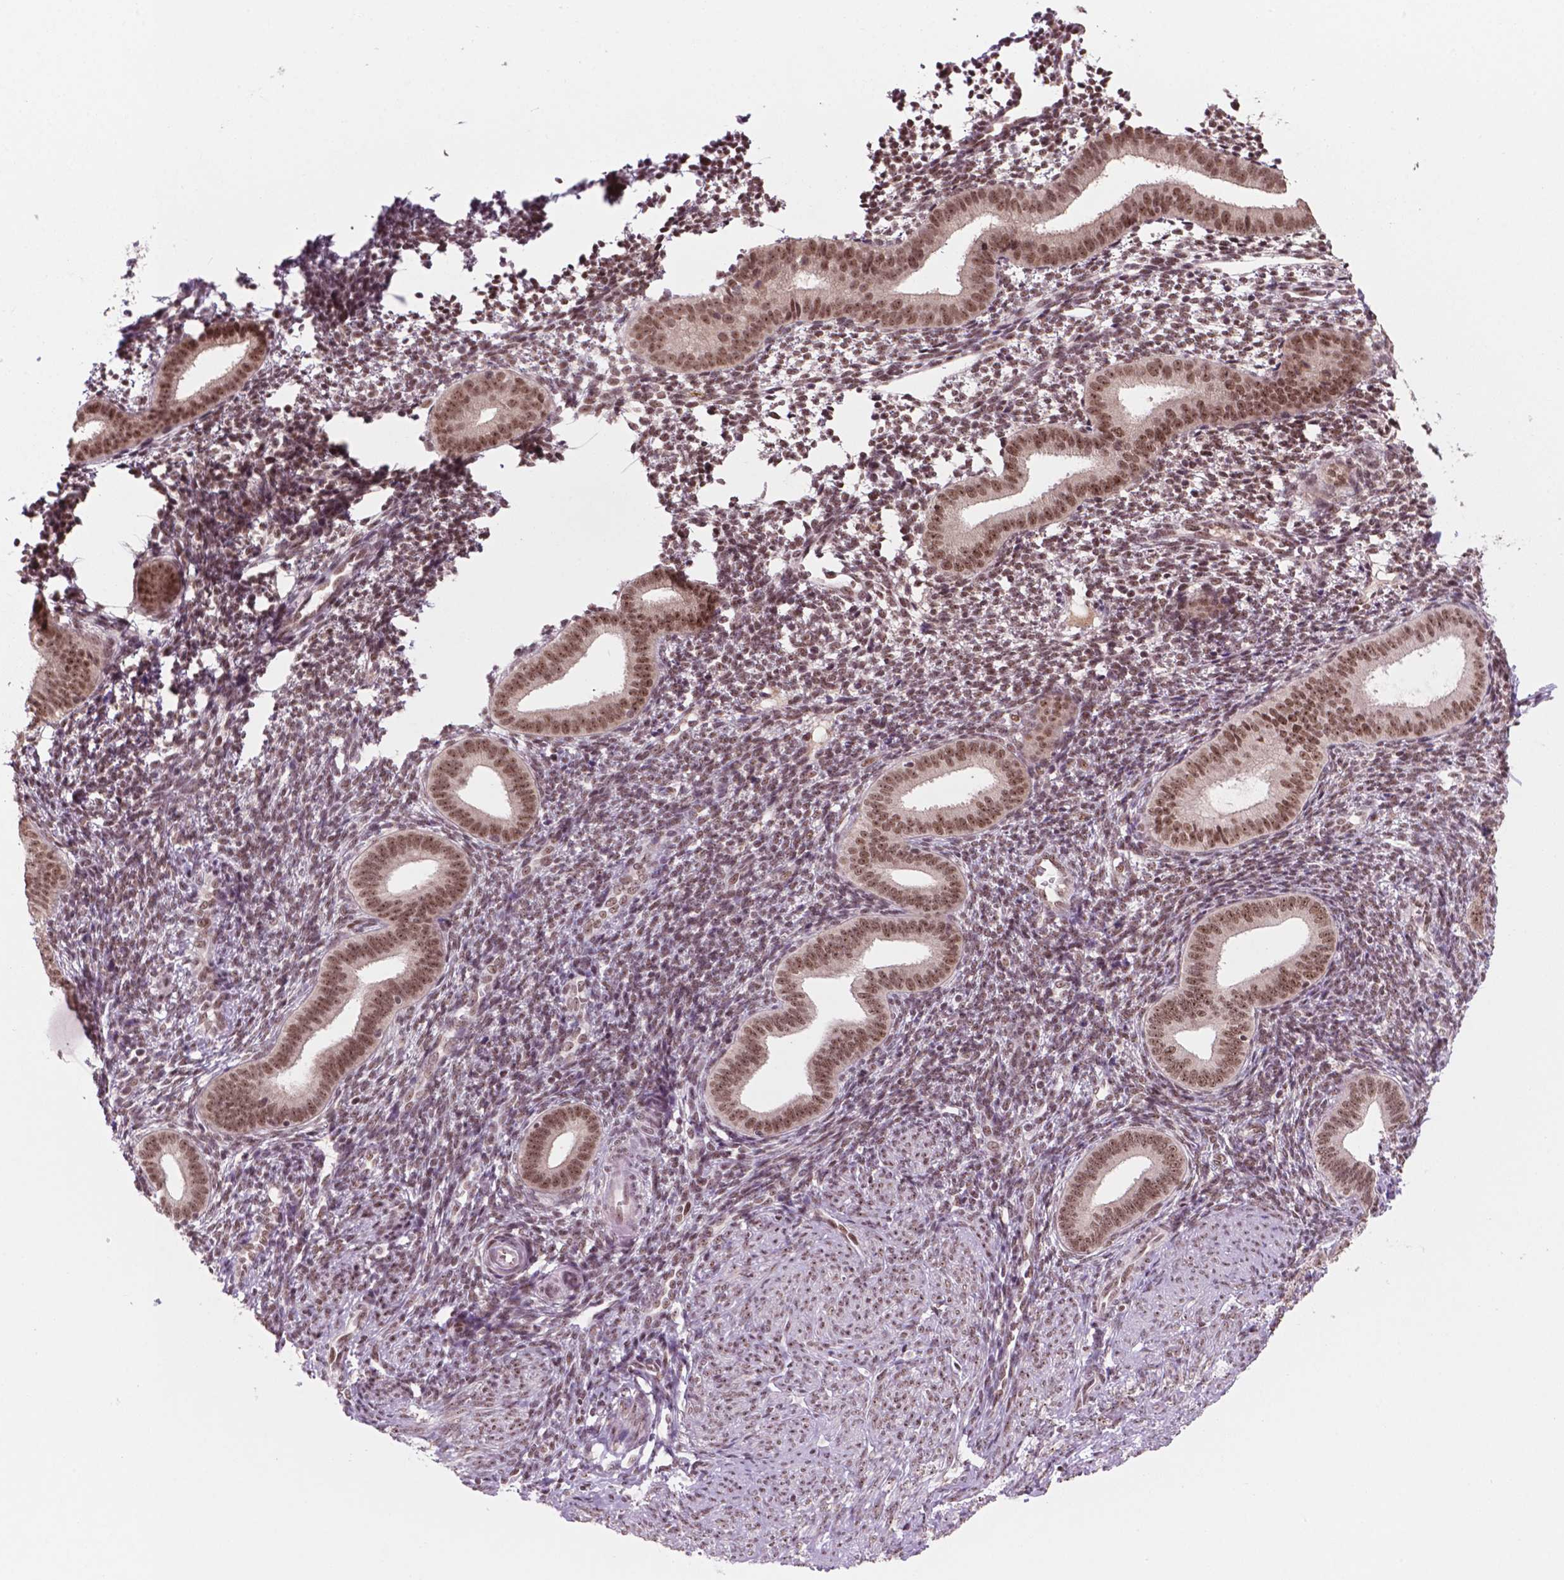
{"staining": {"intensity": "moderate", "quantity": "25%-75%", "location": "nuclear"}, "tissue": "endometrium", "cell_type": "Cells in endometrial stroma", "image_type": "normal", "snomed": [{"axis": "morphology", "description": "Normal tissue, NOS"}, {"axis": "topography", "description": "Endometrium"}], "caption": "Immunohistochemistry of benign human endometrium displays medium levels of moderate nuclear positivity in approximately 25%-75% of cells in endometrial stroma.", "gene": "POLR2E", "patient": {"sex": "female", "age": 40}}